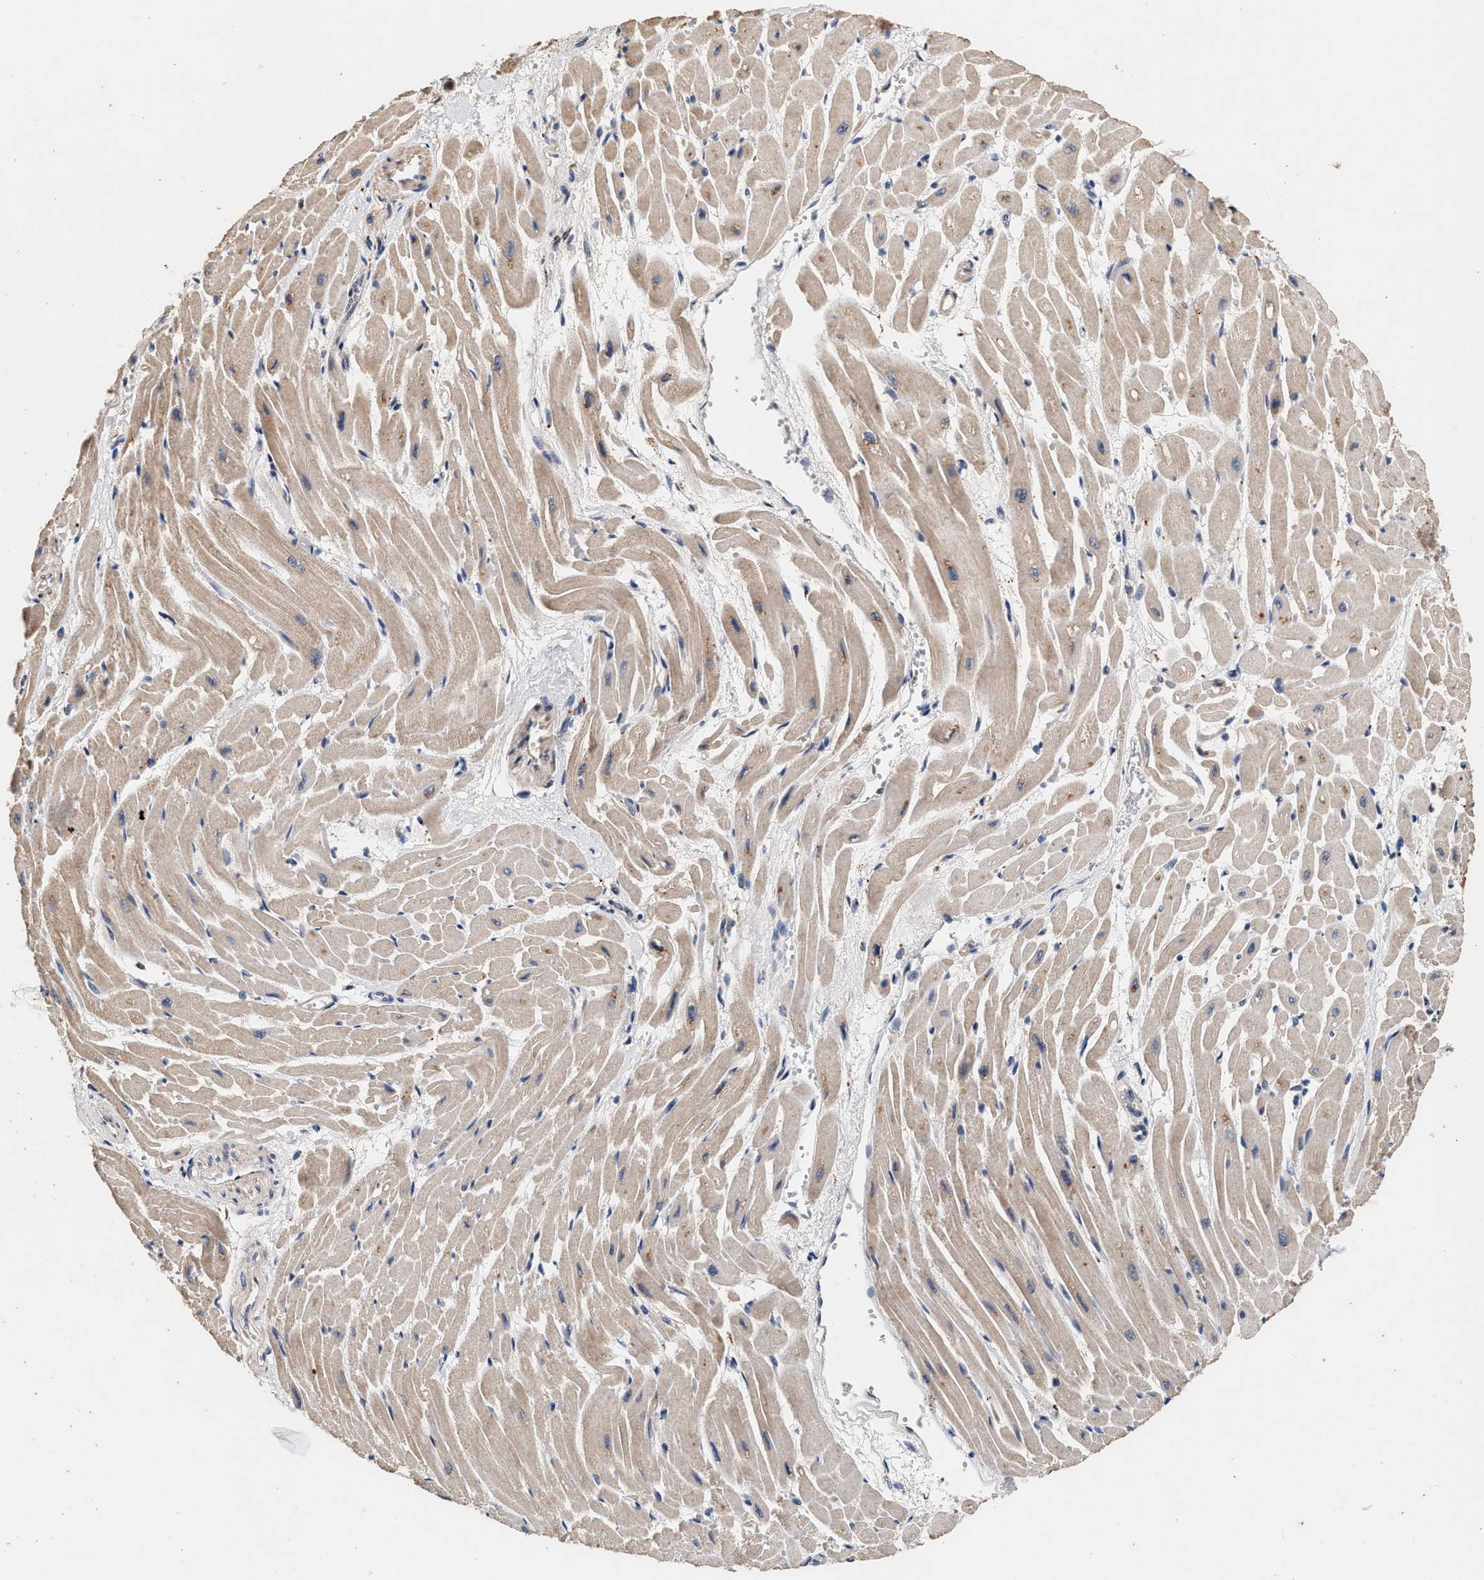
{"staining": {"intensity": "moderate", "quantity": ">75%", "location": "cytoplasmic/membranous"}, "tissue": "heart muscle", "cell_type": "Cardiomyocytes", "image_type": "normal", "snomed": [{"axis": "morphology", "description": "Normal tissue, NOS"}, {"axis": "topography", "description": "Heart"}], "caption": "Benign heart muscle was stained to show a protein in brown. There is medium levels of moderate cytoplasmic/membranous positivity in approximately >75% of cardiomyocytes.", "gene": "PTGR3", "patient": {"sex": "male", "age": 45}}